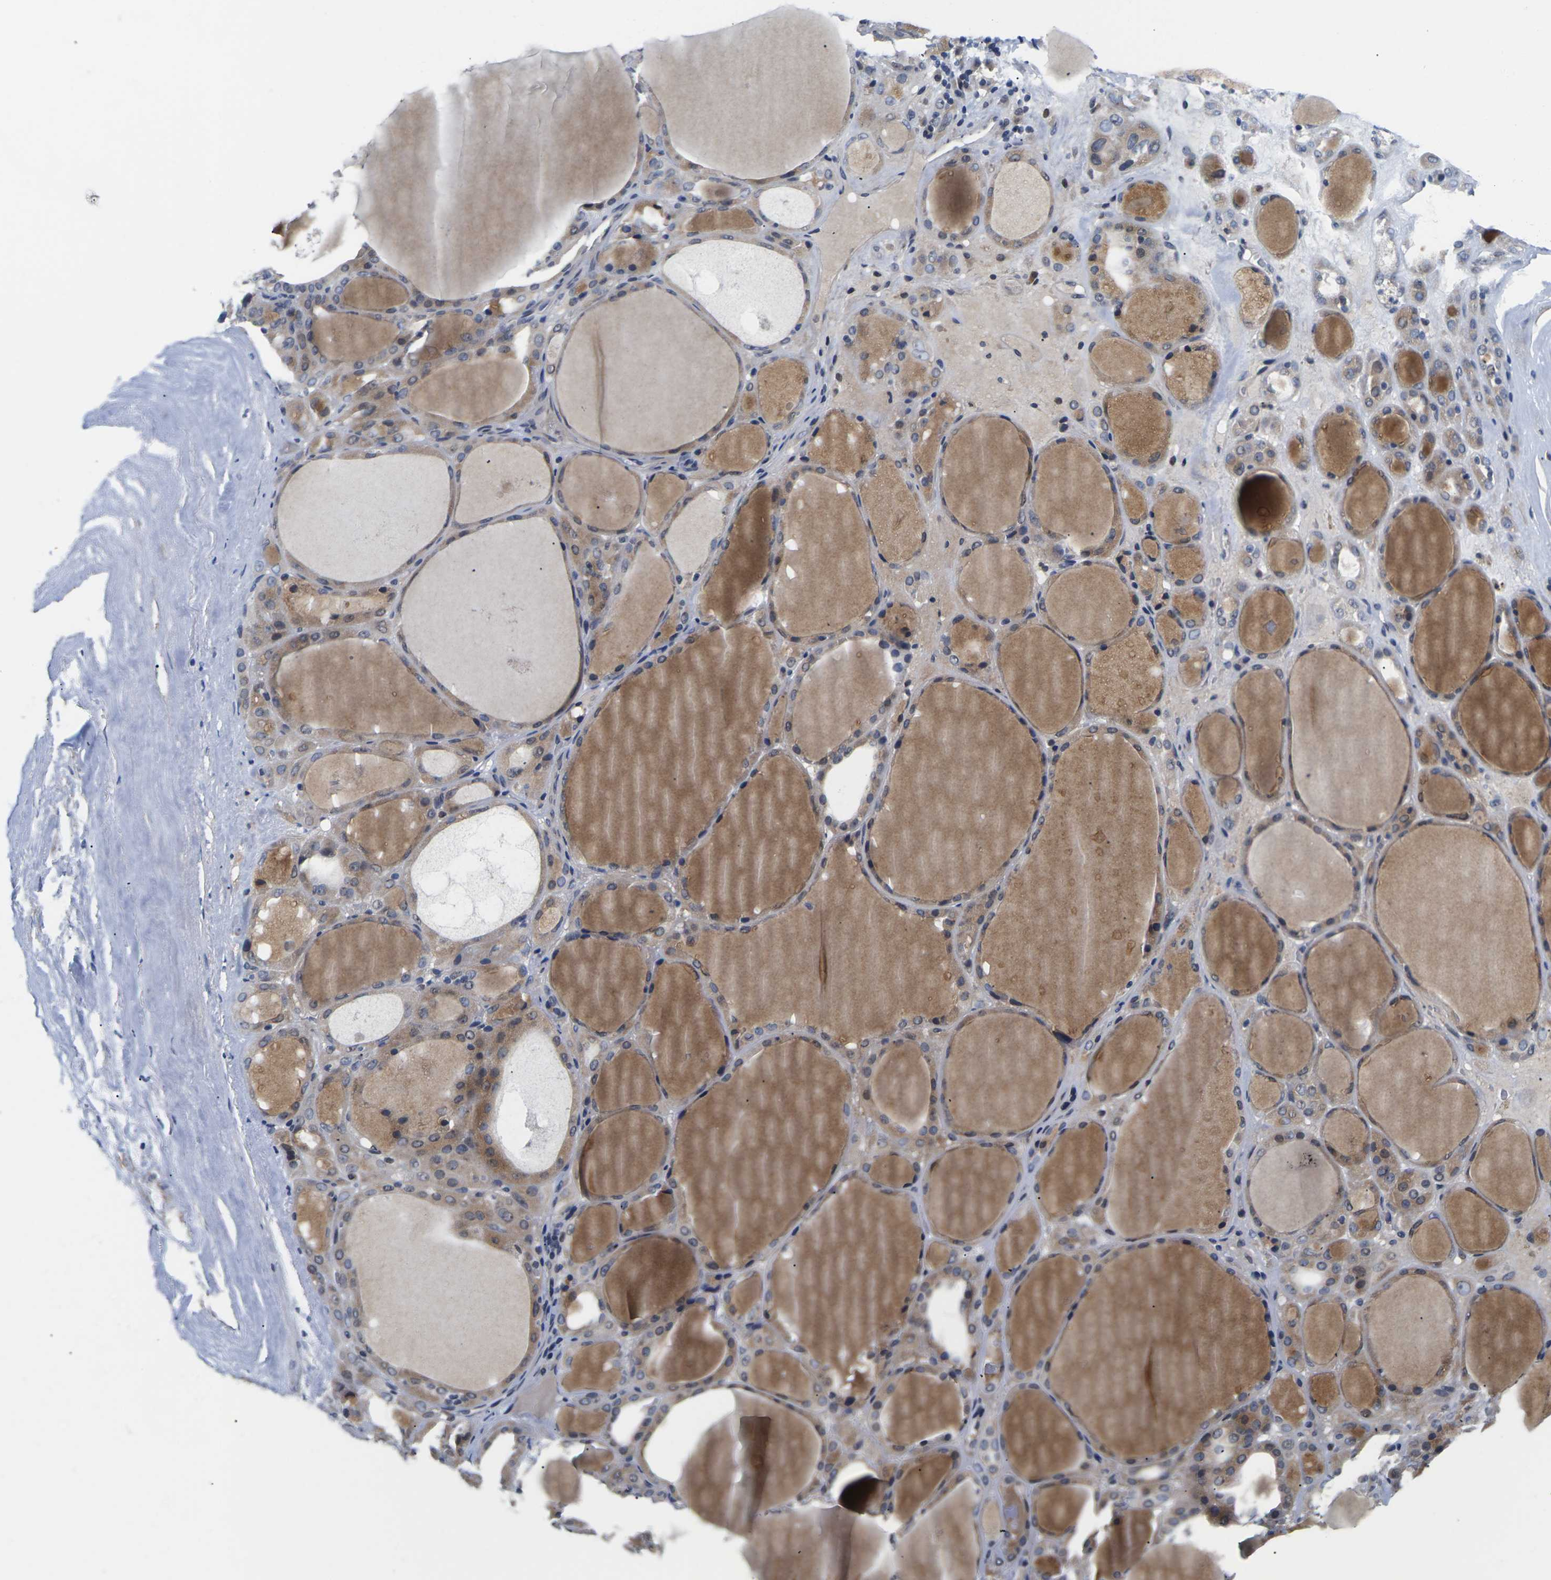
{"staining": {"intensity": "weak", "quantity": ">75%", "location": "cytoplasmic/membranous"}, "tissue": "thyroid gland", "cell_type": "Glandular cells", "image_type": "normal", "snomed": [{"axis": "morphology", "description": "Normal tissue, NOS"}, {"axis": "morphology", "description": "Carcinoma, NOS"}, {"axis": "topography", "description": "Thyroid gland"}], "caption": "Protein expression analysis of benign thyroid gland shows weak cytoplasmic/membranous staining in approximately >75% of glandular cells.", "gene": "ST6GAL2", "patient": {"sex": "female", "age": 86}}